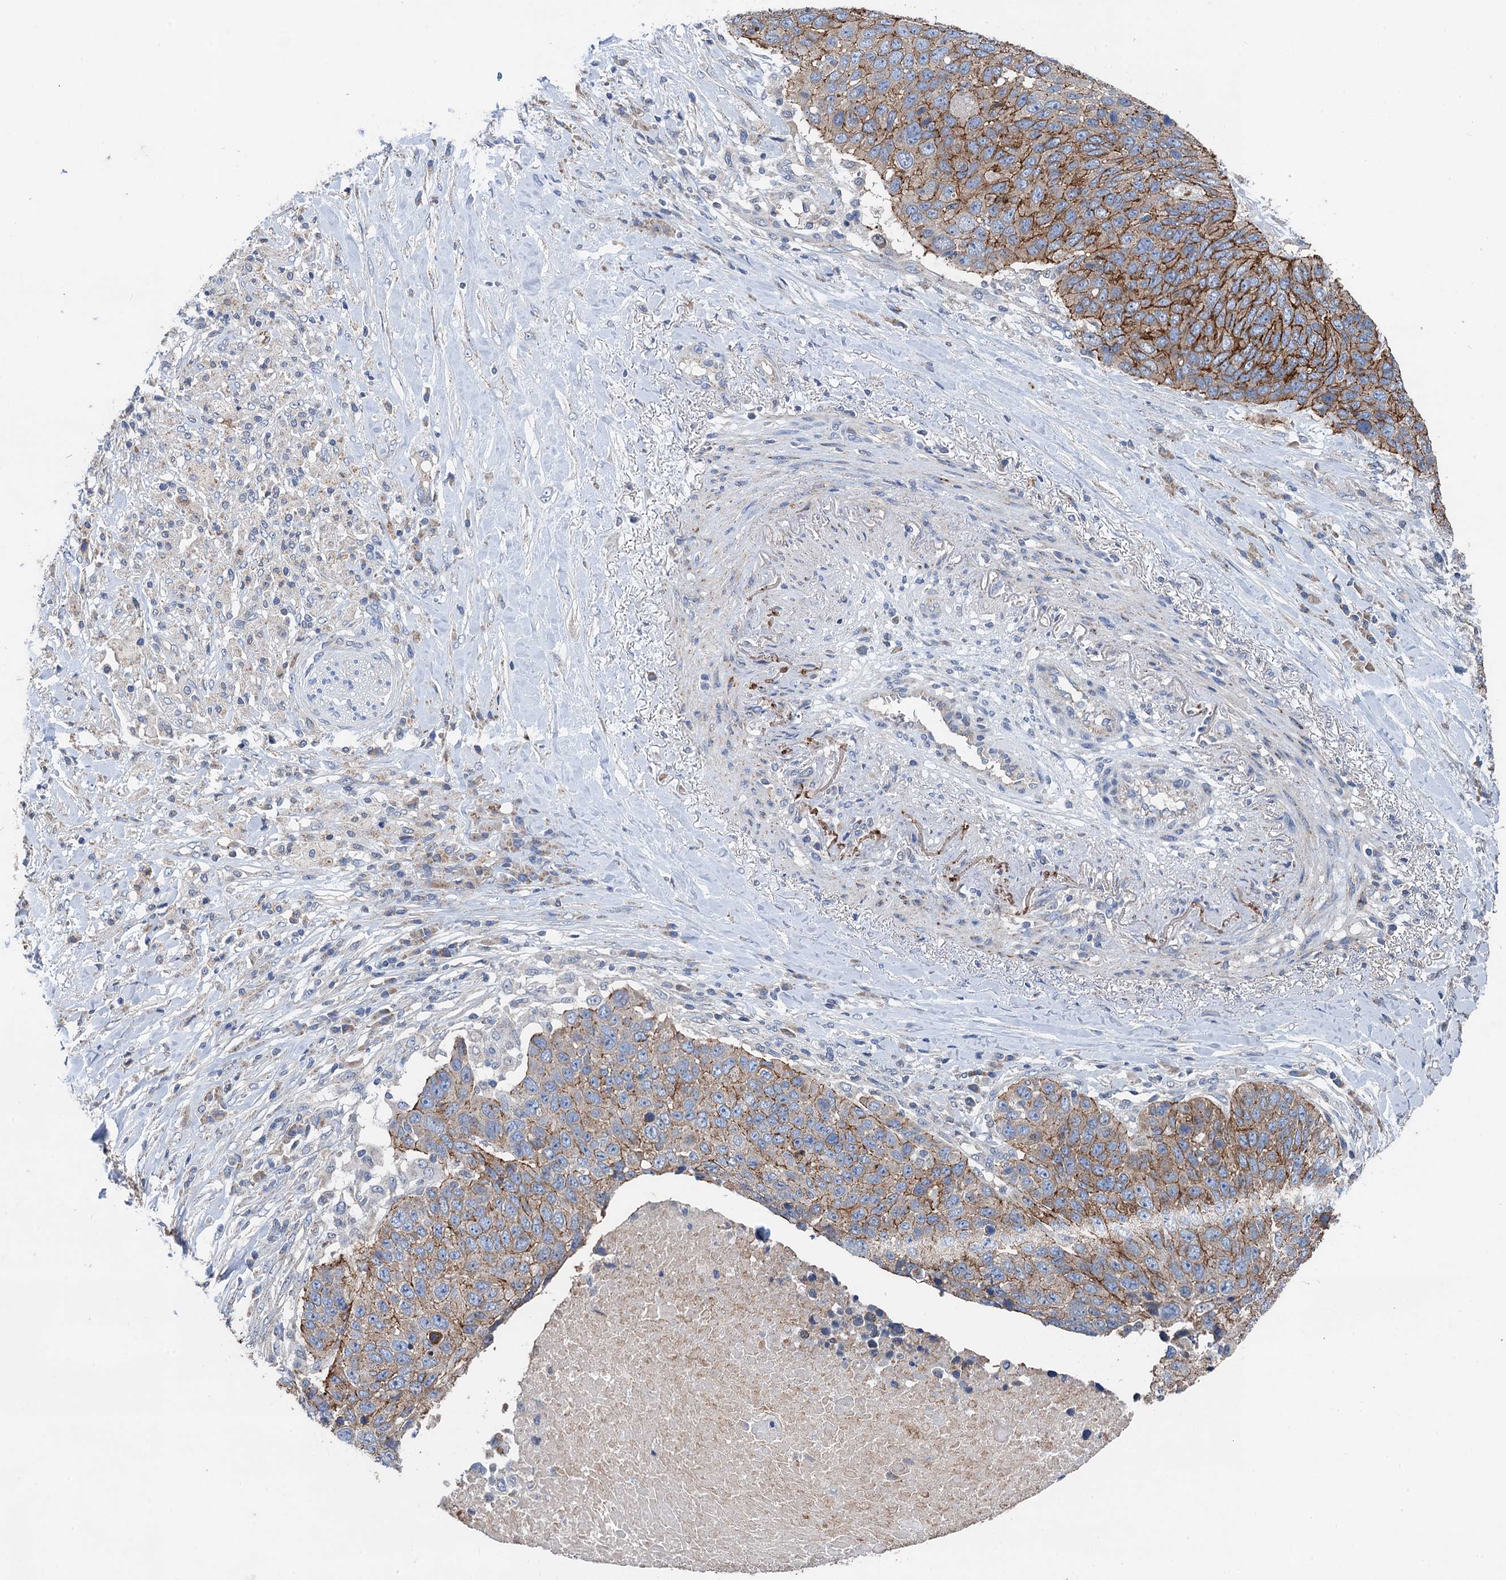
{"staining": {"intensity": "moderate", "quantity": ">75%", "location": "cytoplasmic/membranous"}, "tissue": "lung cancer", "cell_type": "Tumor cells", "image_type": "cancer", "snomed": [{"axis": "morphology", "description": "Normal tissue, NOS"}, {"axis": "morphology", "description": "Squamous cell carcinoma, NOS"}, {"axis": "topography", "description": "Lymph node"}, {"axis": "topography", "description": "Lung"}], "caption": "The histopathology image demonstrates immunohistochemical staining of squamous cell carcinoma (lung). There is moderate cytoplasmic/membranous positivity is seen in about >75% of tumor cells.", "gene": "DGLUCY", "patient": {"sex": "male", "age": 66}}